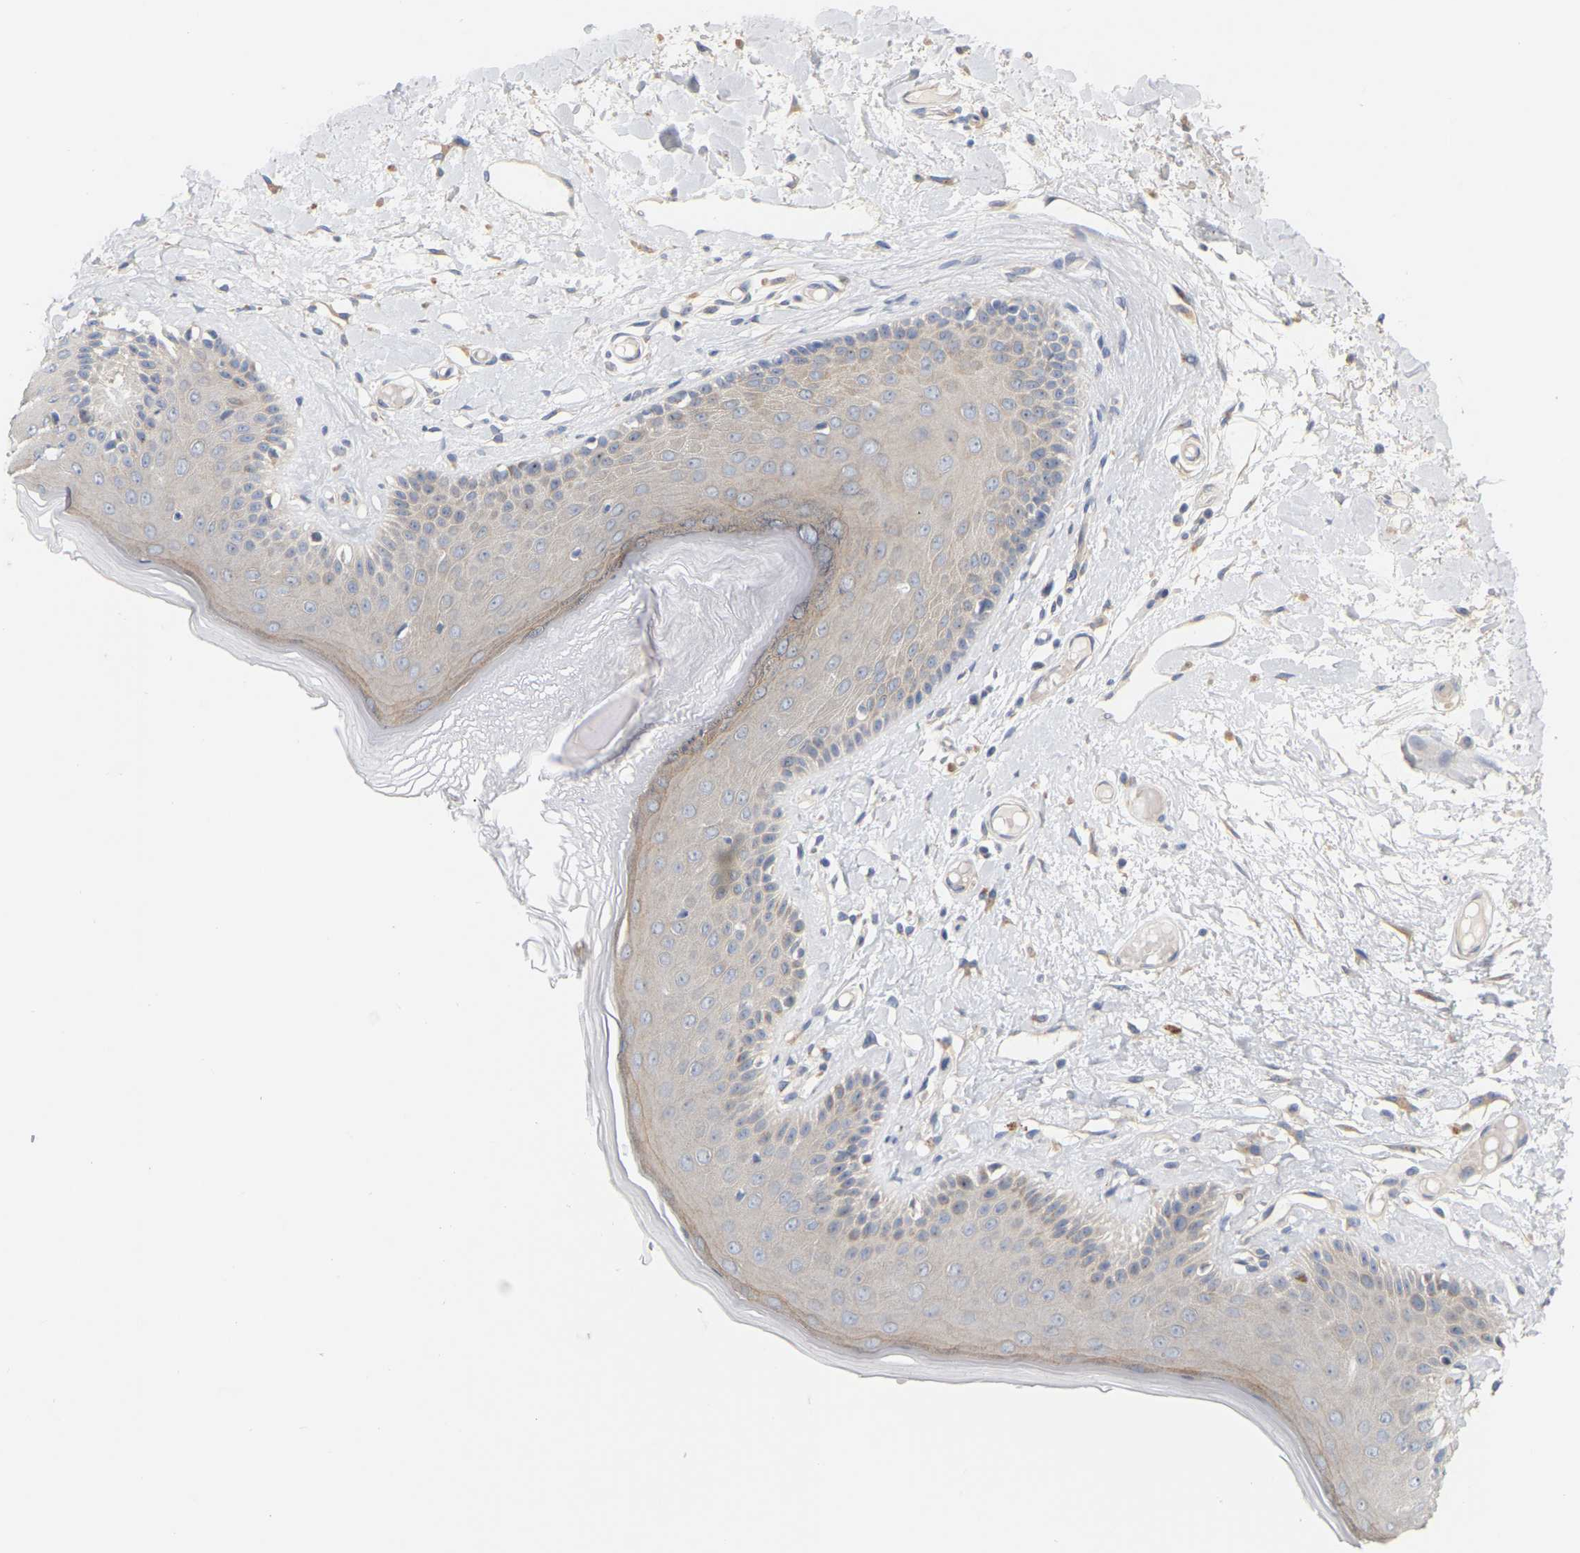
{"staining": {"intensity": "weak", "quantity": ">75%", "location": "cytoplasmic/membranous"}, "tissue": "skin", "cell_type": "Epidermal cells", "image_type": "normal", "snomed": [{"axis": "morphology", "description": "Normal tissue, NOS"}, {"axis": "topography", "description": "Vulva"}], "caption": "Protein staining by immunohistochemistry reveals weak cytoplasmic/membranous staining in approximately >75% of epidermal cells in benign skin.", "gene": "MINDY4", "patient": {"sex": "female", "age": 73}}